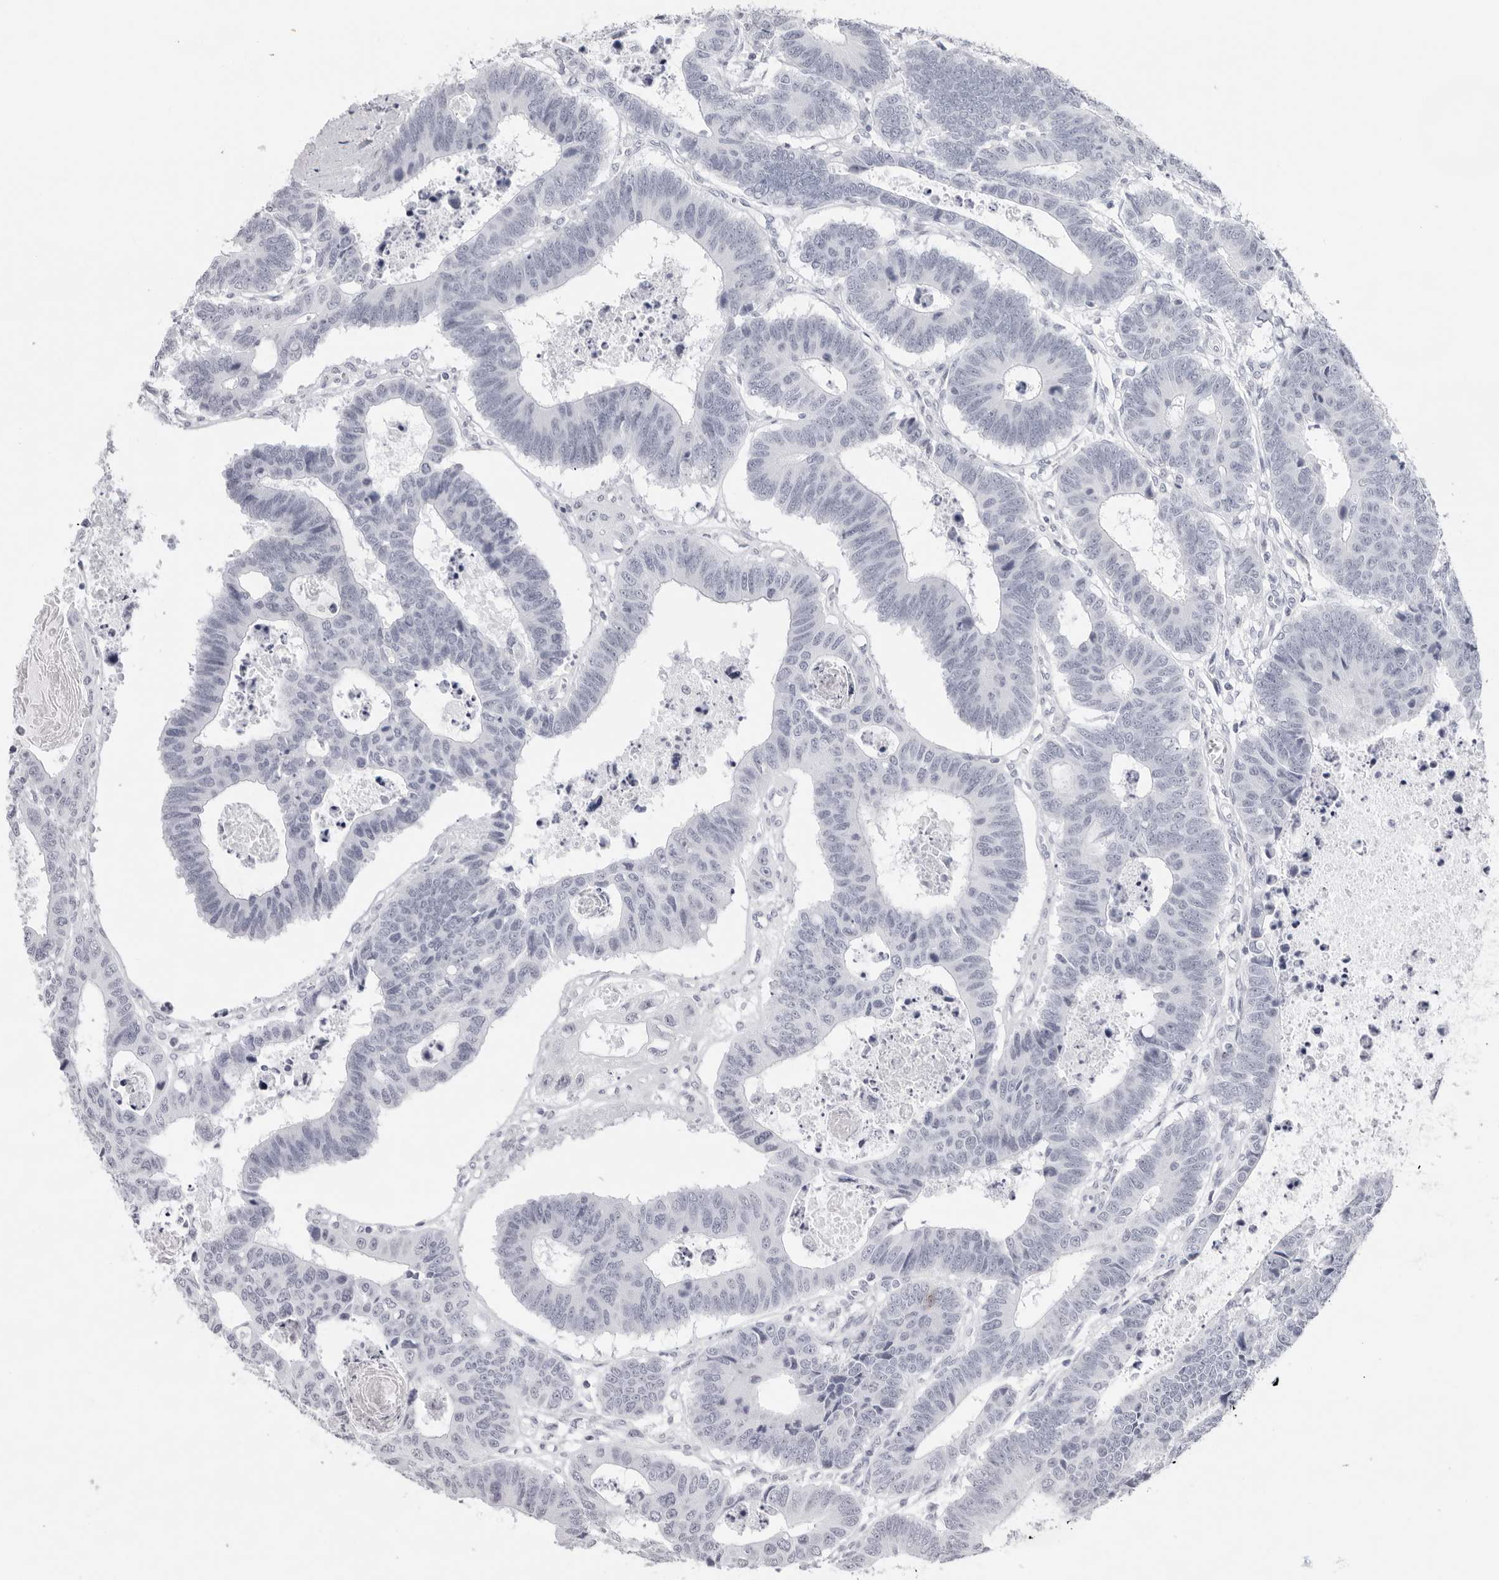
{"staining": {"intensity": "negative", "quantity": "none", "location": "none"}, "tissue": "colorectal cancer", "cell_type": "Tumor cells", "image_type": "cancer", "snomed": [{"axis": "morphology", "description": "Adenocarcinoma, NOS"}, {"axis": "topography", "description": "Rectum"}], "caption": "Adenocarcinoma (colorectal) was stained to show a protein in brown. There is no significant staining in tumor cells.", "gene": "KLK12", "patient": {"sex": "male", "age": 84}}